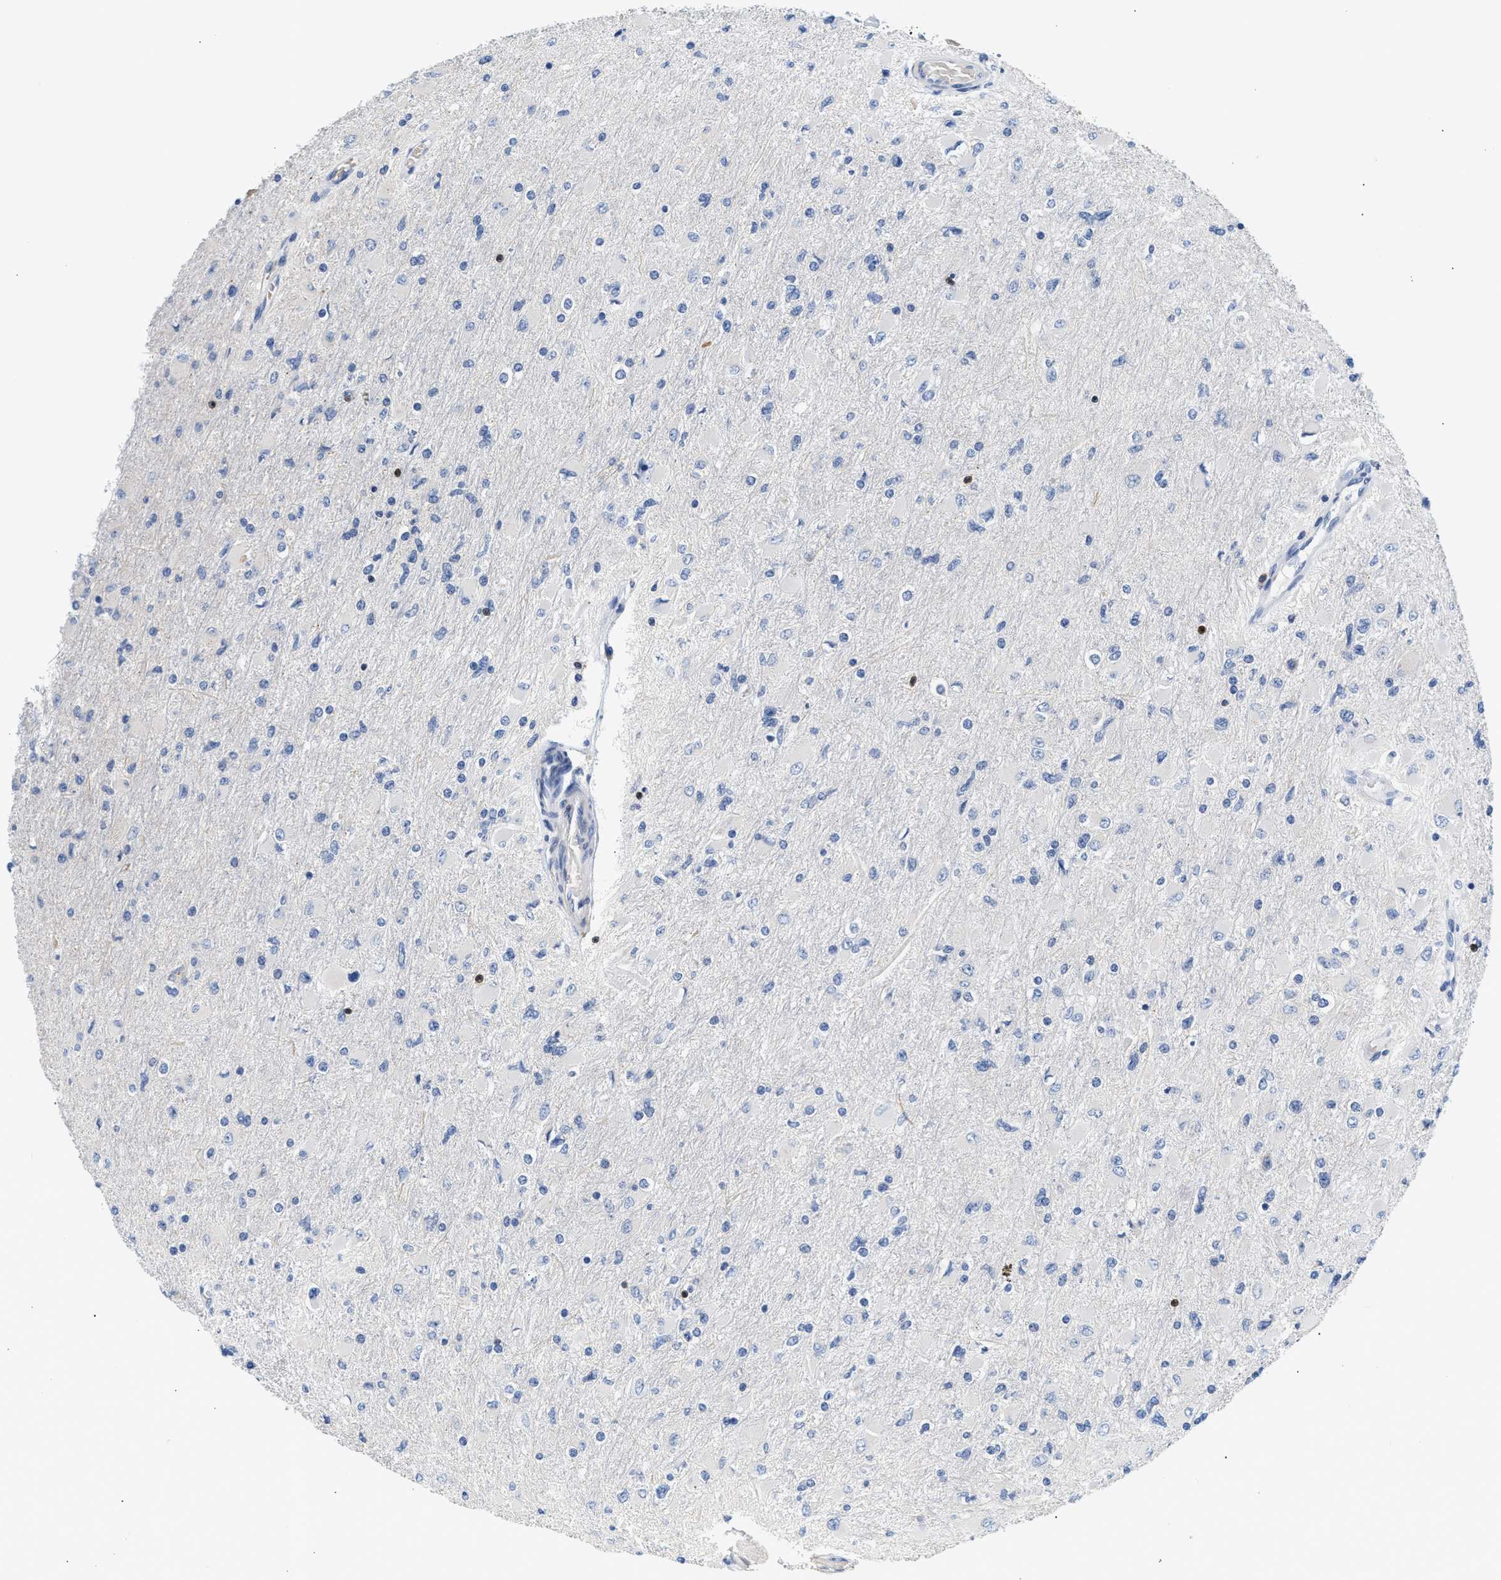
{"staining": {"intensity": "negative", "quantity": "none", "location": "none"}, "tissue": "glioma", "cell_type": "Tumor cells", "image_type": "cancer", "snomed": [{"axis": "morphology", "description": "Glioma, malignant, High grade"}, {"axis": "topography", "description": "Cerebral cortex"}], "caption": "Immunohistochemistry histopathology image of malignant high-grade glioma stained for a protein (brown), which reveals no expression in tumor cells.", "gene": "SLIT2", "patient": {"sex": "female", "age": 36}}